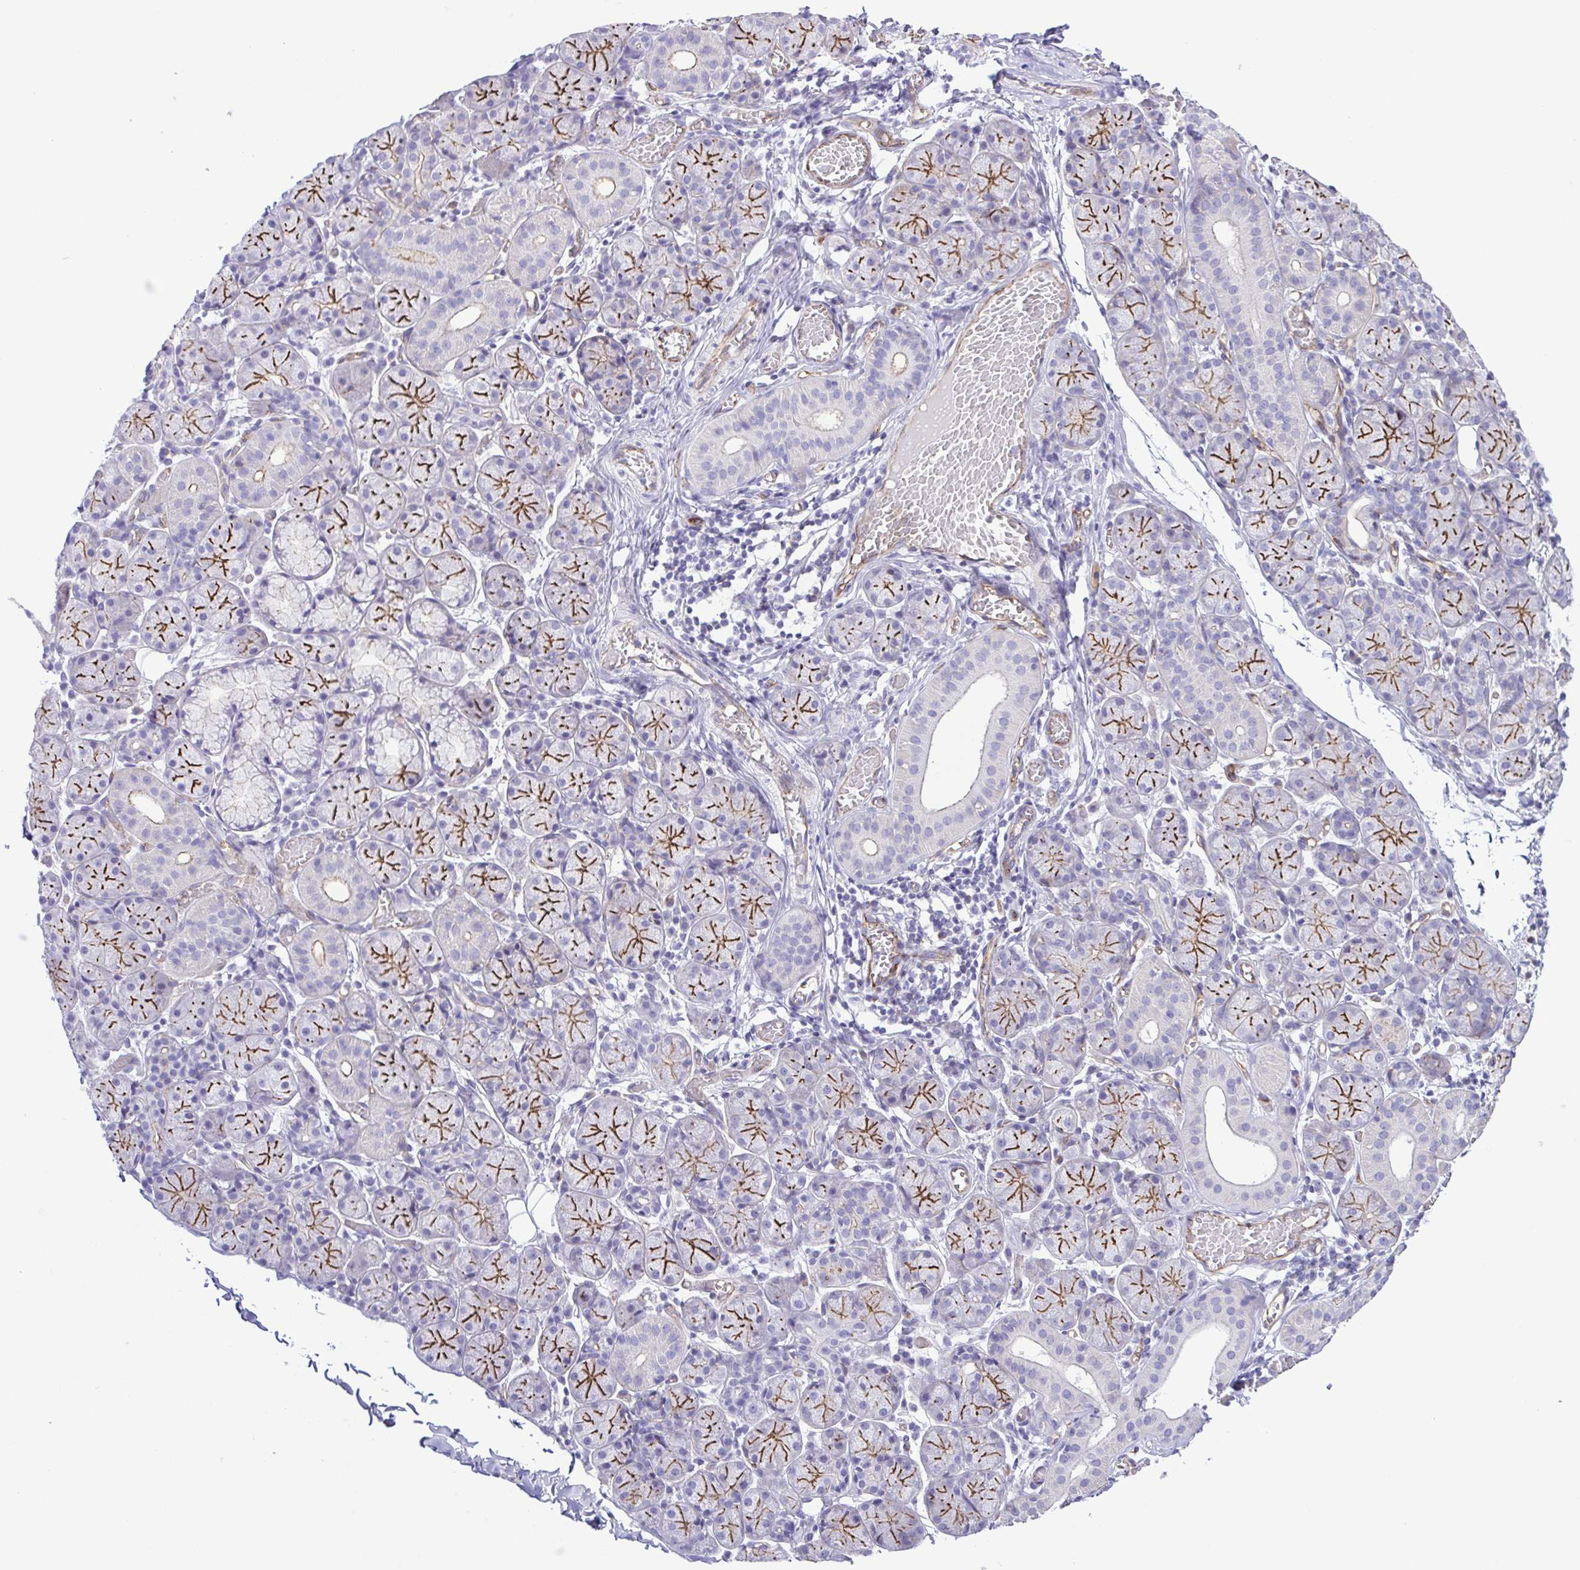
{"staining": {"intensity": "strong", "quantity": "25%-75%", "location": "cytoplasmic/membranous"}, "tissue": "salivary gland", "cell_type": "Glandular cells", "image_type": "normal", "snomed": [{"axis": "morphology", "description": "Normal tissue, NOS"}, {"axis": "topography", "description": "Salivary gland"}], "caption": "IHC (DAB (3,3'-diaminobenzidine)) staining of unremarkable human salivary gland exhibits strong cytoplasmic/membranous protein expression in about 25%-75% of glandular cells.", "gene": "FLT1", "patient": {"sex": "female", "age": 24}}